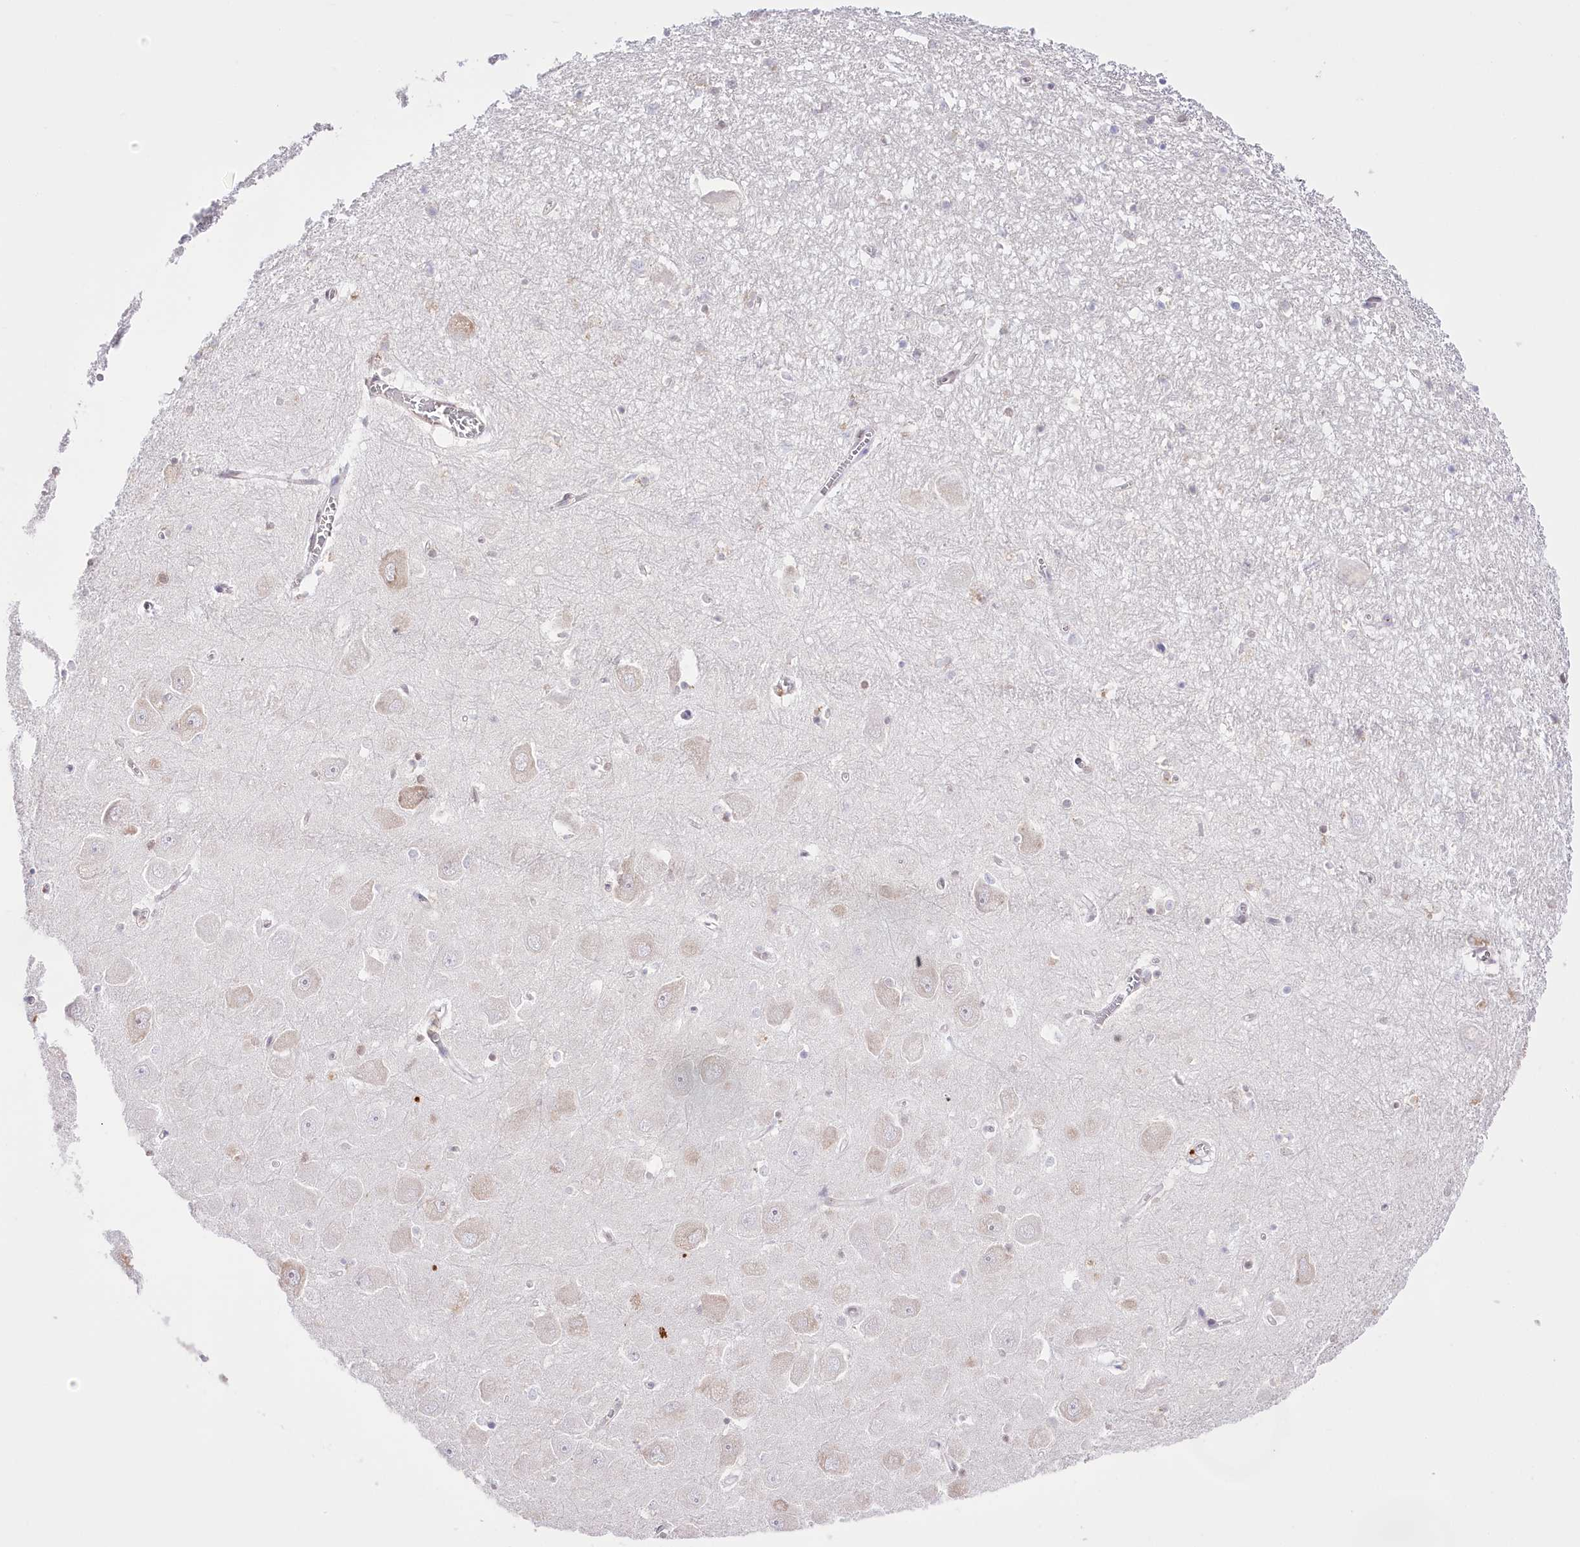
{"staining": {"intensity": "negative", "quantity": "none", "location": "none"}, "tissue": "hippocampus", "cell_type": "Glial cells", "image_type": "normal", "snomed": [{"axis": "morphology", "description": "Normal tissue, NOS"}, {"axis": "topography", "description": "Hippocampus"}], "caption": "Immunohistochemistry (IHC) micrograph of normal human hippocampus stained for a protein (brown), which reveals no positivity in glial cells.", "gene": "SLC39A10", "patient": {"sex": "male", "age": 70}}